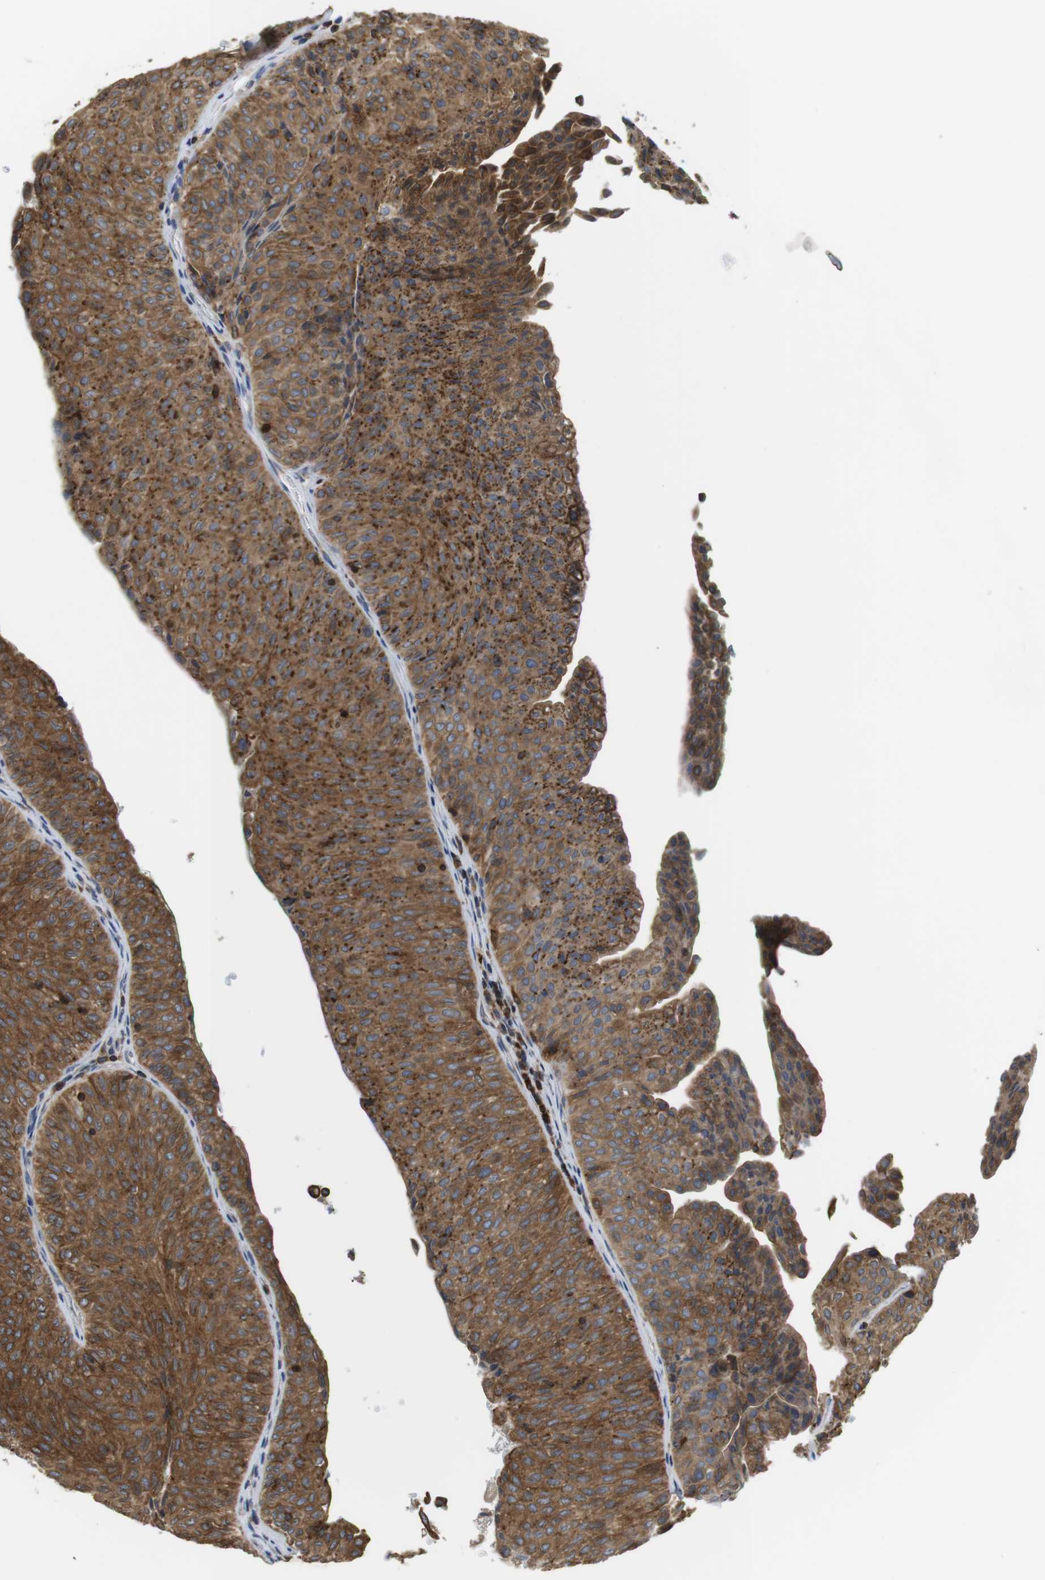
{"staining": {"intensity": "strong", "quantity": ">75%", "location": "cytoplasmic/membranous"}, "tissue": "urothelial cancer", "cell_type": "Tumor cells", "image_type": "cancer", "snomed": [{"axis": "morphology", "description": "Urothelial carcinoma, Low grade"}, {"axis": "topography", "description": "Urinary bladder"}], "caption": "An image of human urothelial carcinoma (low-grade) stained for a protein reveals strong cytoplasmic/membranous brown staining in tumor cells.", "gene": "ARL6IP5", "patient": {"sex": "male", "age": 78}}